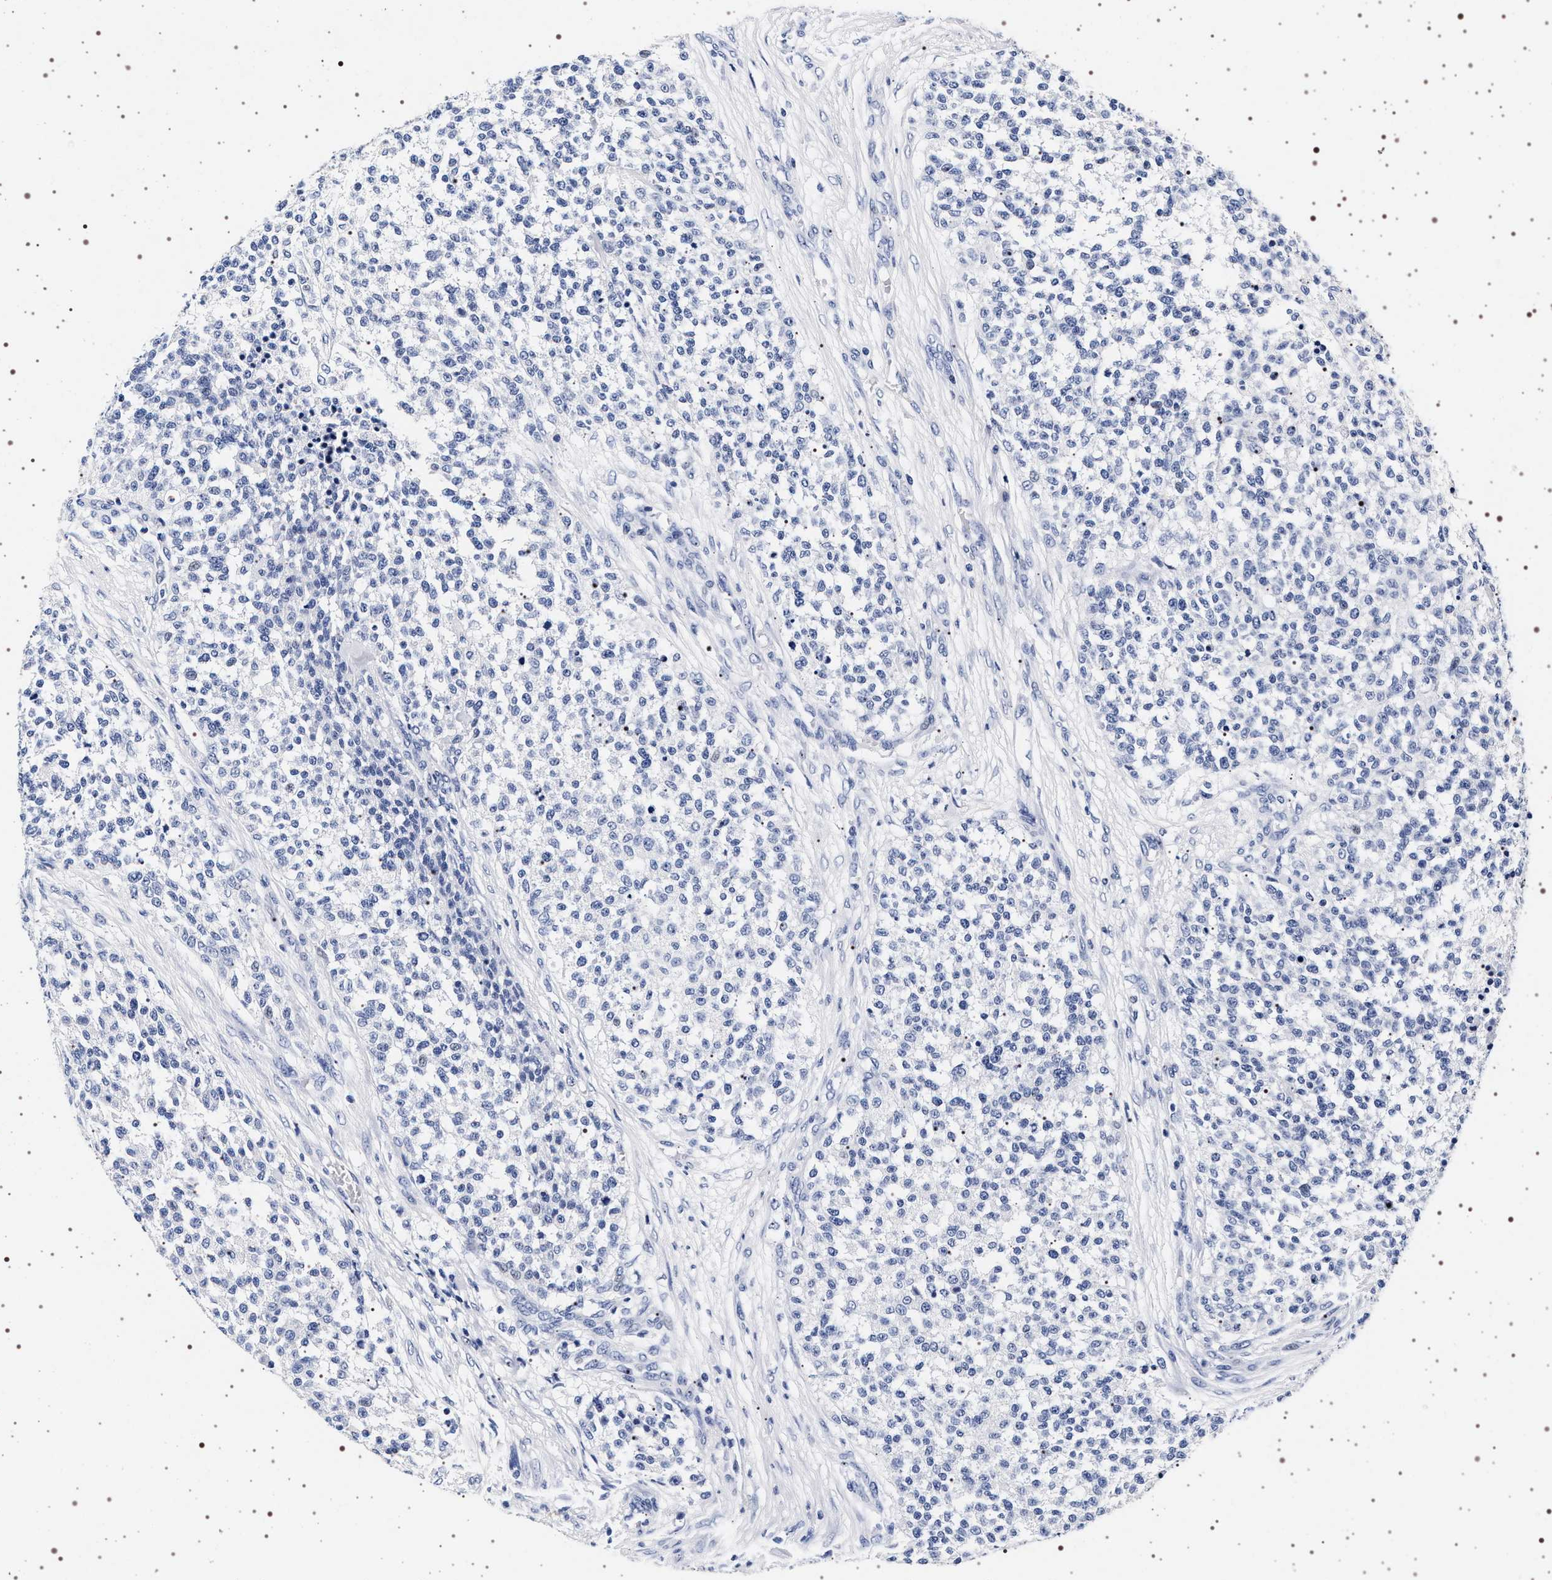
{"staining": {"intensity": "negative", "quantity": "none", "location": "none"}, "tissue": "testis cancer", "cell_type": "Tumor cells", "image_type": "cancer", "snomed": [{"axis": "morphology", "description": "Seminoma, NOS"}, {"axis": "topography", "description": "Testis"}], "caption": "Image shows no protein staining in tumor cells of testis seminoma tissue.", "gene": "SYN1", "patient": {"sex": "male", "age": 59}}